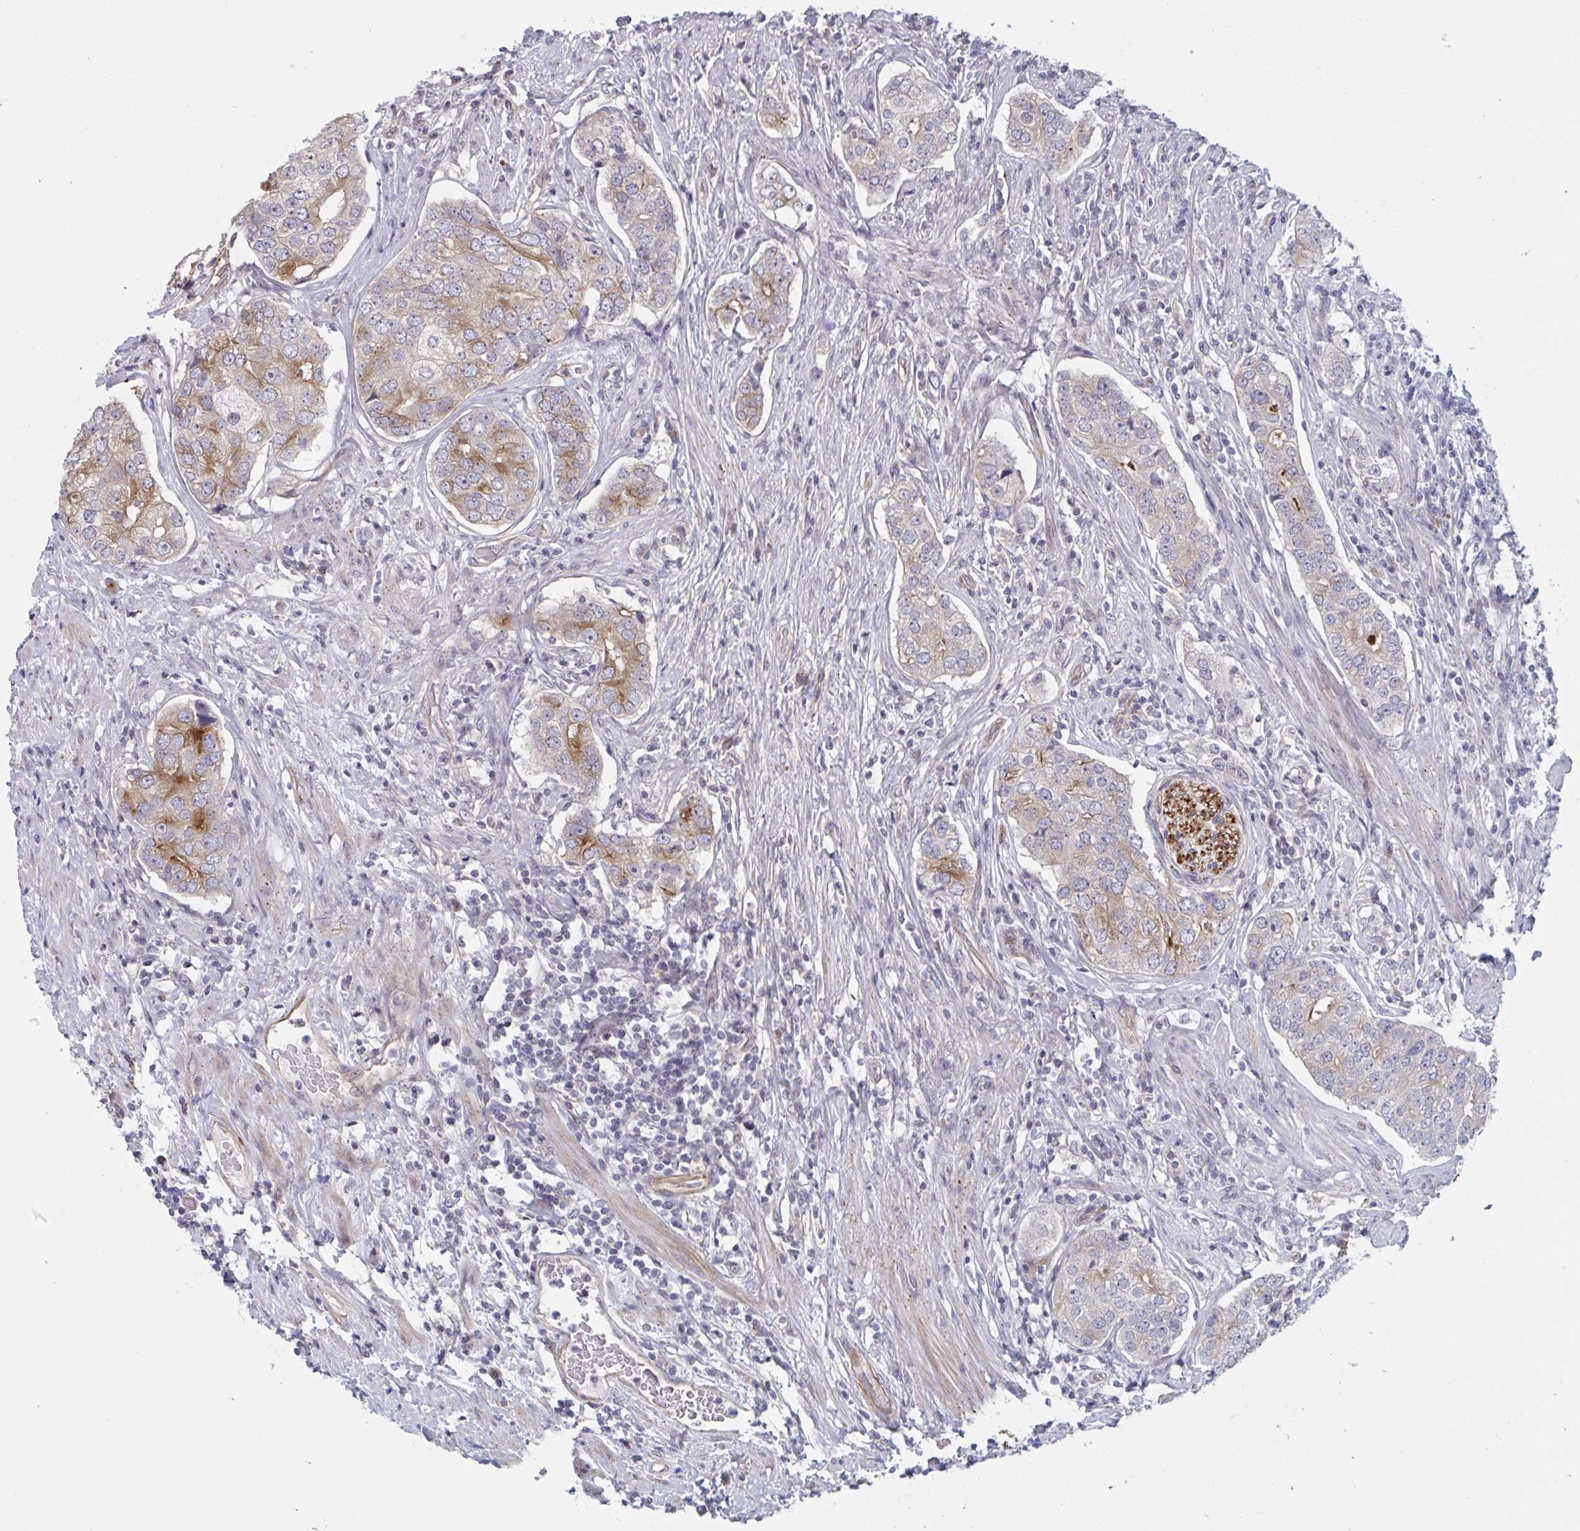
{"staining": {"intensity": "moderate", "quantity": "25%-75%", "location": "cytoplasmic/membranous"}, "tissue": "prostate cancer", "cell_type": "Tumor cells", "image_type": "cancer", "snomed": [{"axis": "morphology", "description": "Adenocarcinoma, High grade"}, {"axis": "topography", "description": "Prostate"}], "caption": "Prostate adenocarcinoma (high-grade) was stained to show a protein in brown. There is medium levels of moderate cytoplasmic/membranous staining in approximately 25%-75% of tumor cells.", "gene": "TNFSF10", "patient": {"sex": "male", "age": 60}}